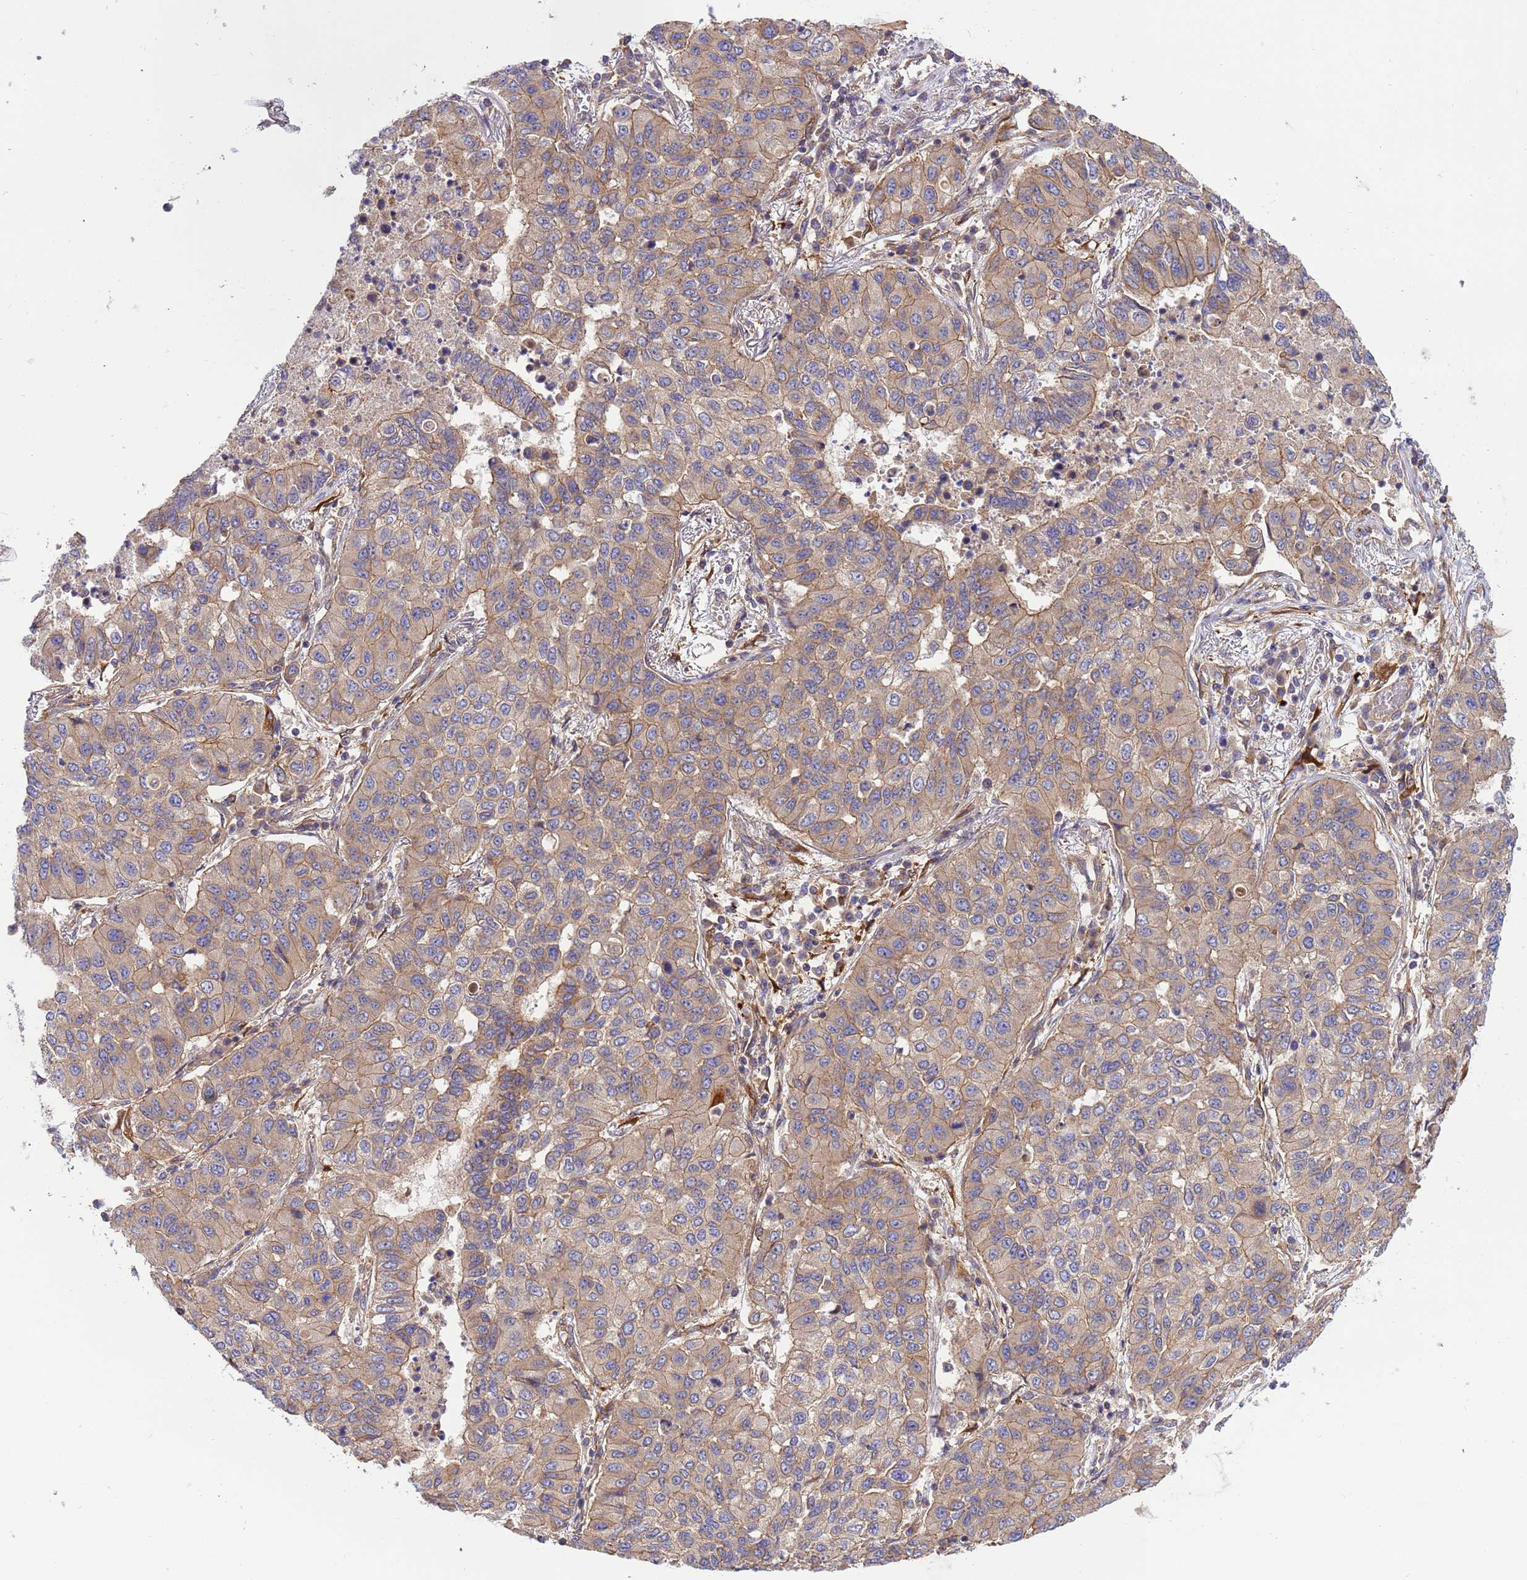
{"staining": {"intensity": "moderate", "quantity": "25%-75%", "location": "cytoplasmic/membranous"}, "tissue": "lung cancer", "cell_type": "Tumor cells", "image_type": "cancer", "snomed": [{"axis": "morphology", "description": "Squamous cell carcinoma, NOS"}, {"axis": "topography", "description": "Lung"}], "caption": "DAB immunohistochemical staining of lung cancer shows moderate cytoplasmic/membranous protein expression in approximately 25%-75% of tumor cells.", "gene": "SMCO3", "patient": {"sex": "male", "age": 74}}